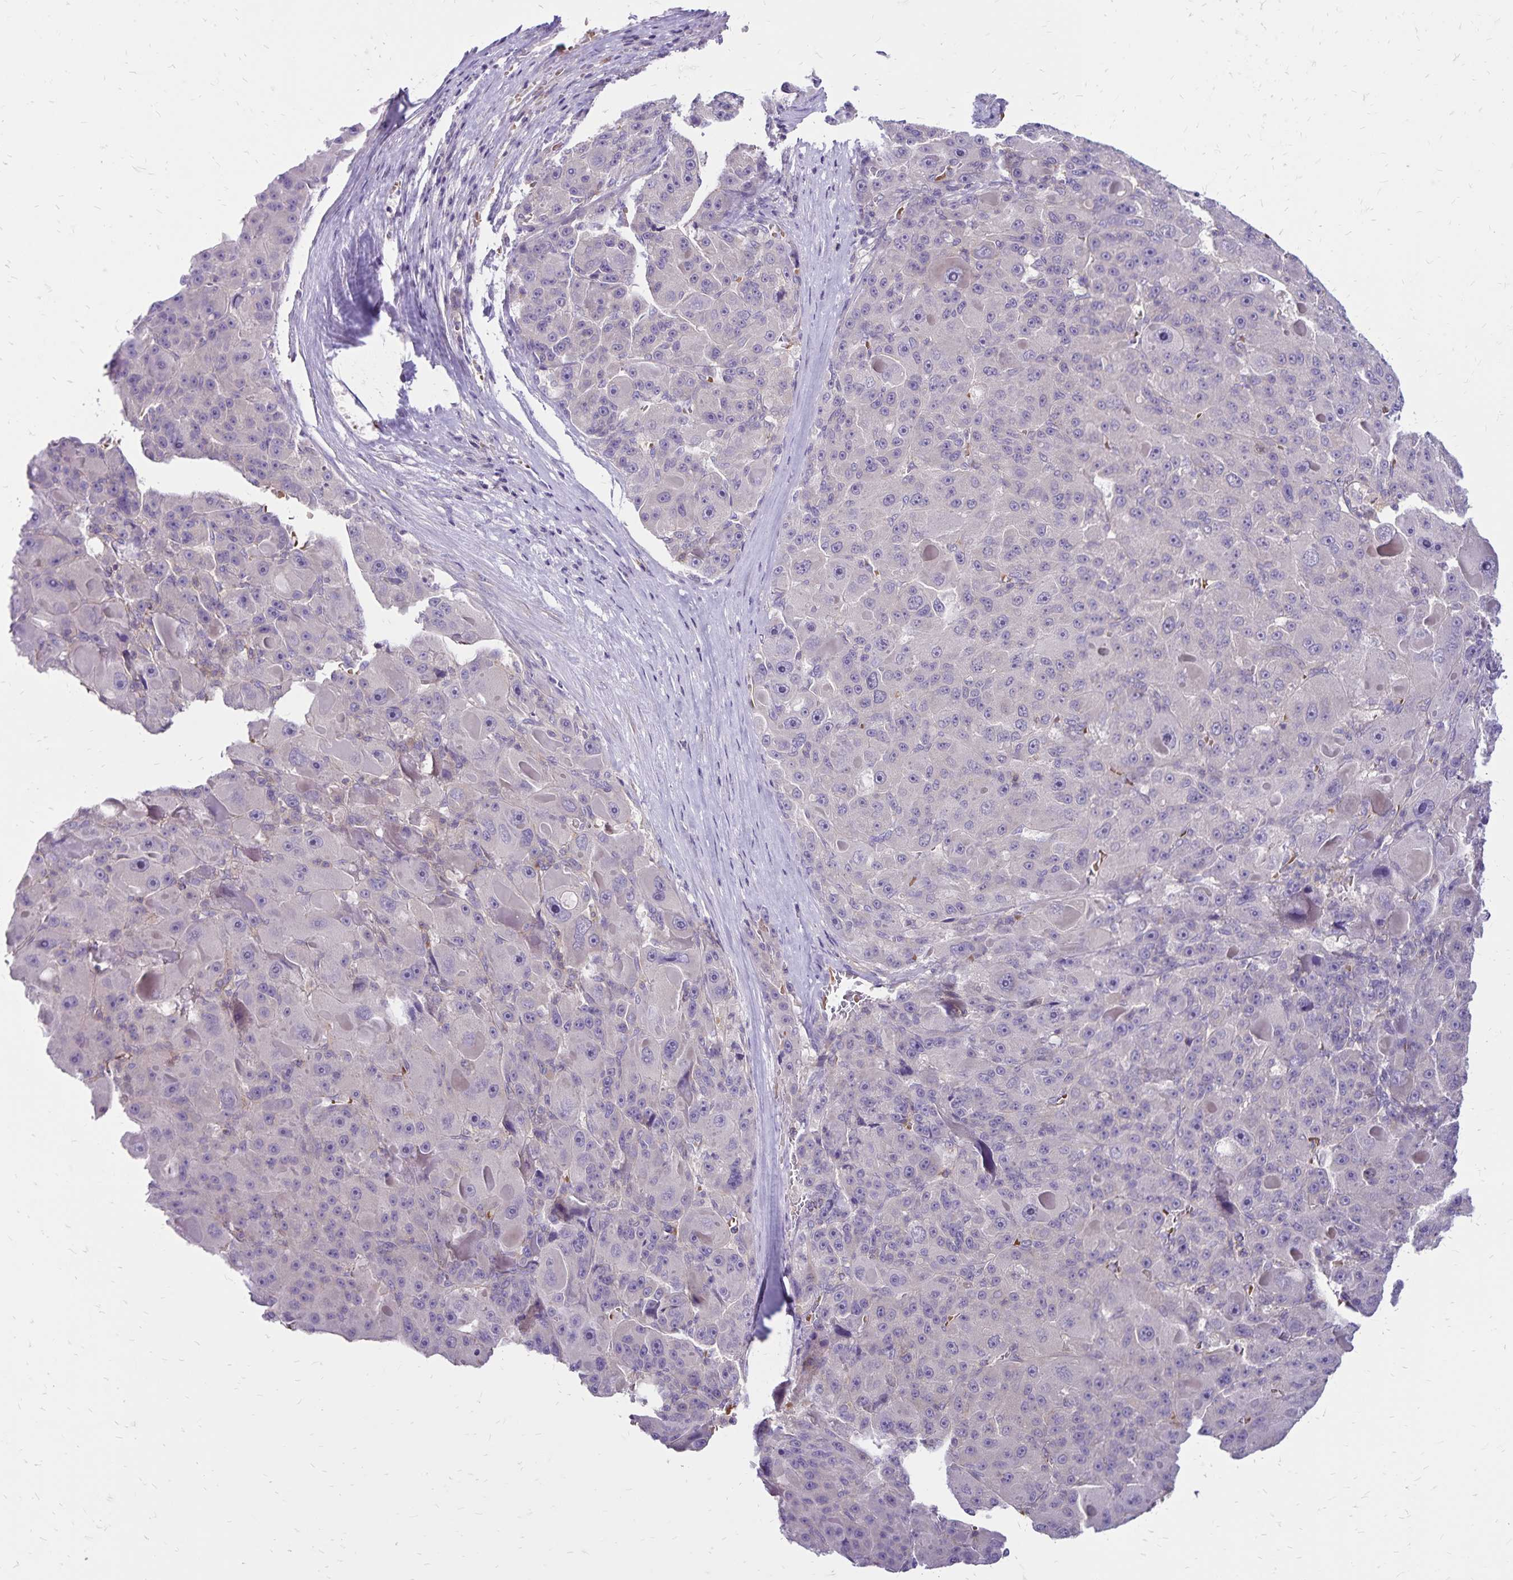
{"staining": {"intensity": "negative", "quantity": "none", "location": "none"}, "tissue": "liver cancer", "cell_type": "Tumor cells", "image_type": "cancer", "snomed": [{"axis": "morphology", "description": "Carcinoma, Hepatocellular, NOS"}, {"axis": "topography", "description": "Liver"}], "caption": "The image shows no significant positivity in tumor cells of hepatocellular carcinoma (liver).", "gene": "FSD1", "patient": {"sex": "male", "age": 76}}